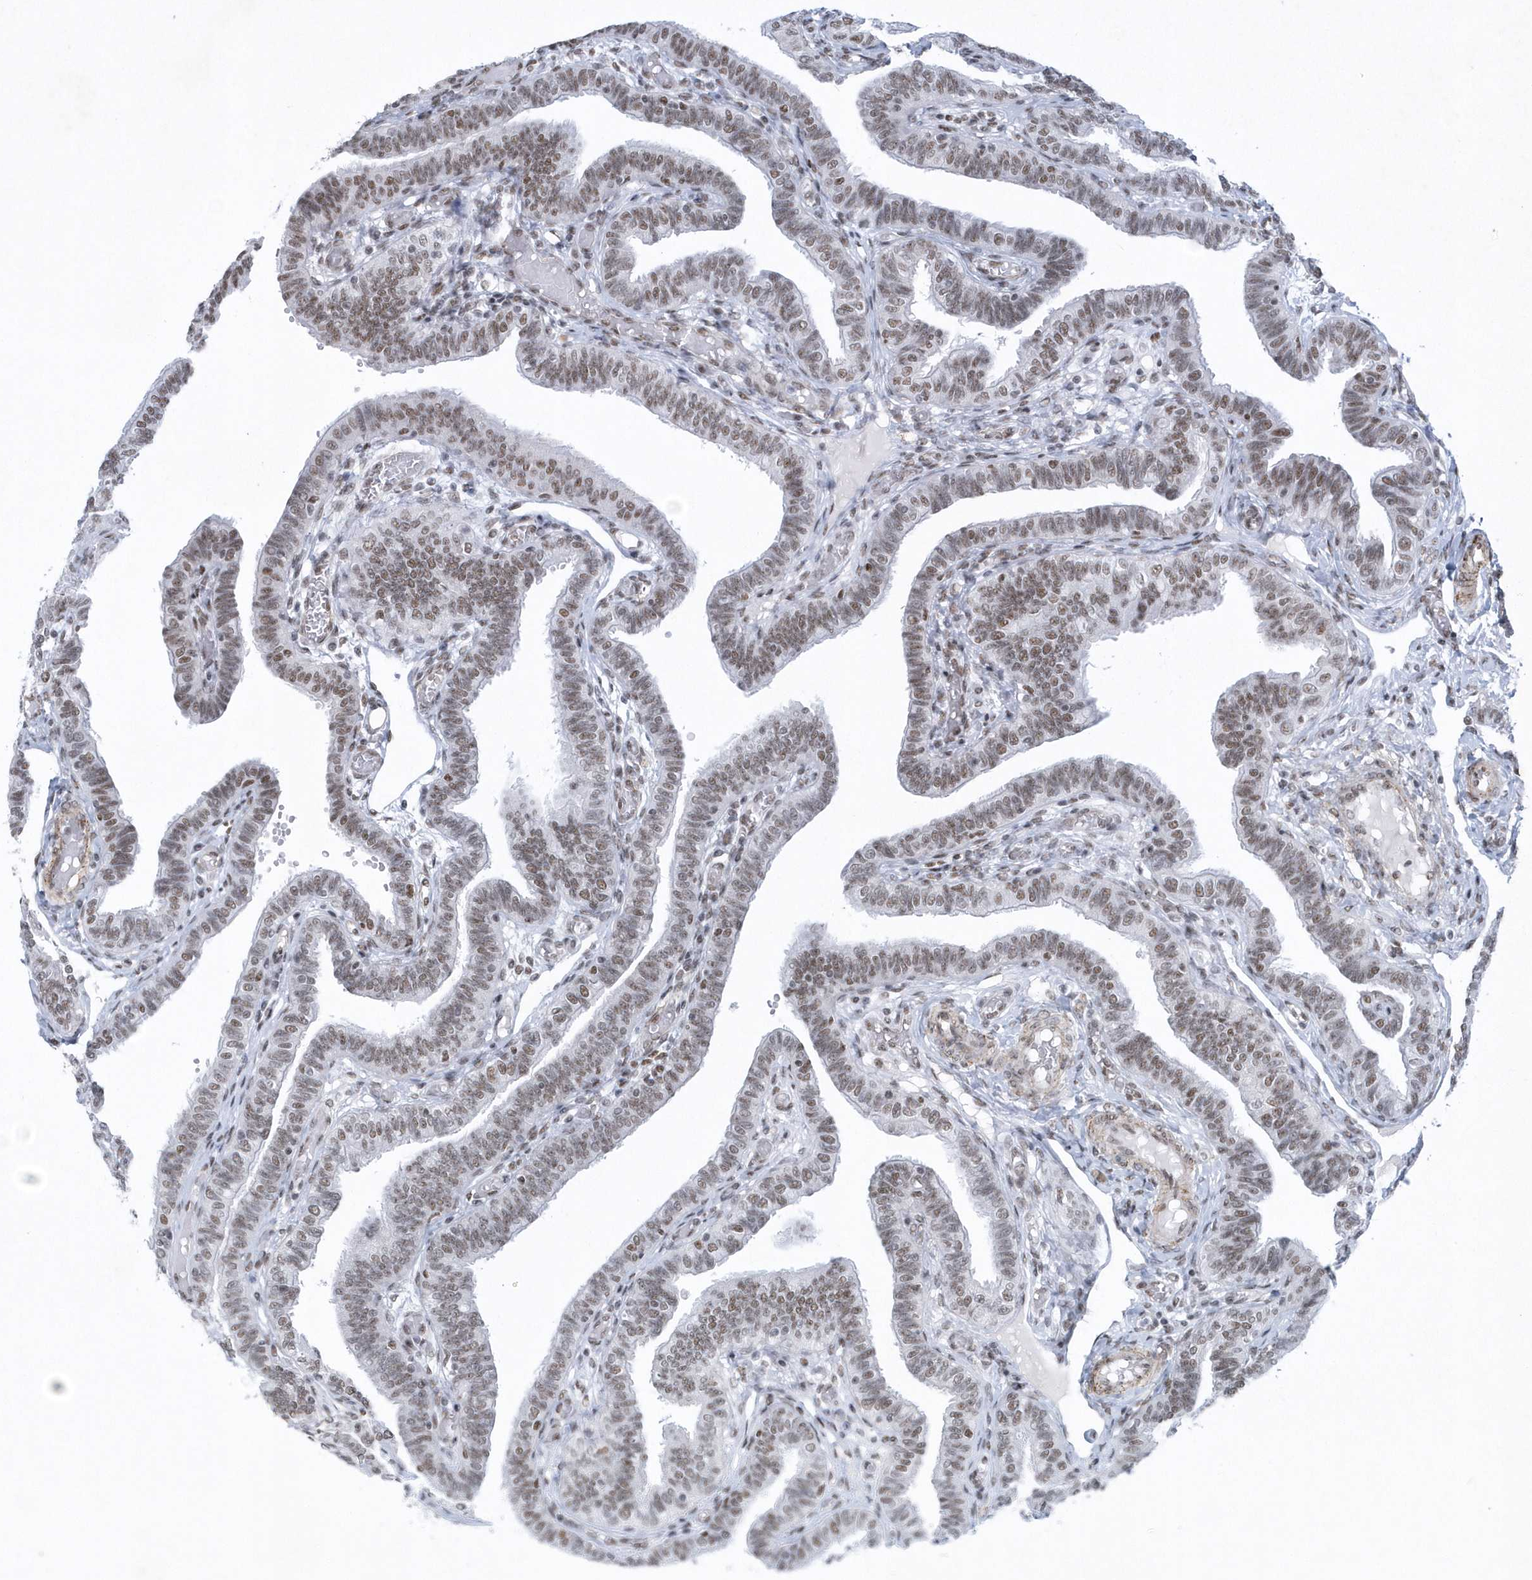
{"staining": {"intensity": "moderate", "quantity": "25%-75%", "location": "nuclear"}, "tissue": "fallopian tube", "cell_type": "Glandular cells", "image_type": "normal", "snomed": [{"axis": "morphology", "description": "Normal tissue, NOS"}, {"axis": "topography", "description": "Fallopian tube"}], "caption": "Immunohistochemical staining of normal fallopian tube demonstrates 25%-75% levels of moderate nuclear protein expression in approximately 25%-75% of glandular cells.", "gene": "DCLRE1A", "patient": {"sex": "female", "age": 39}}